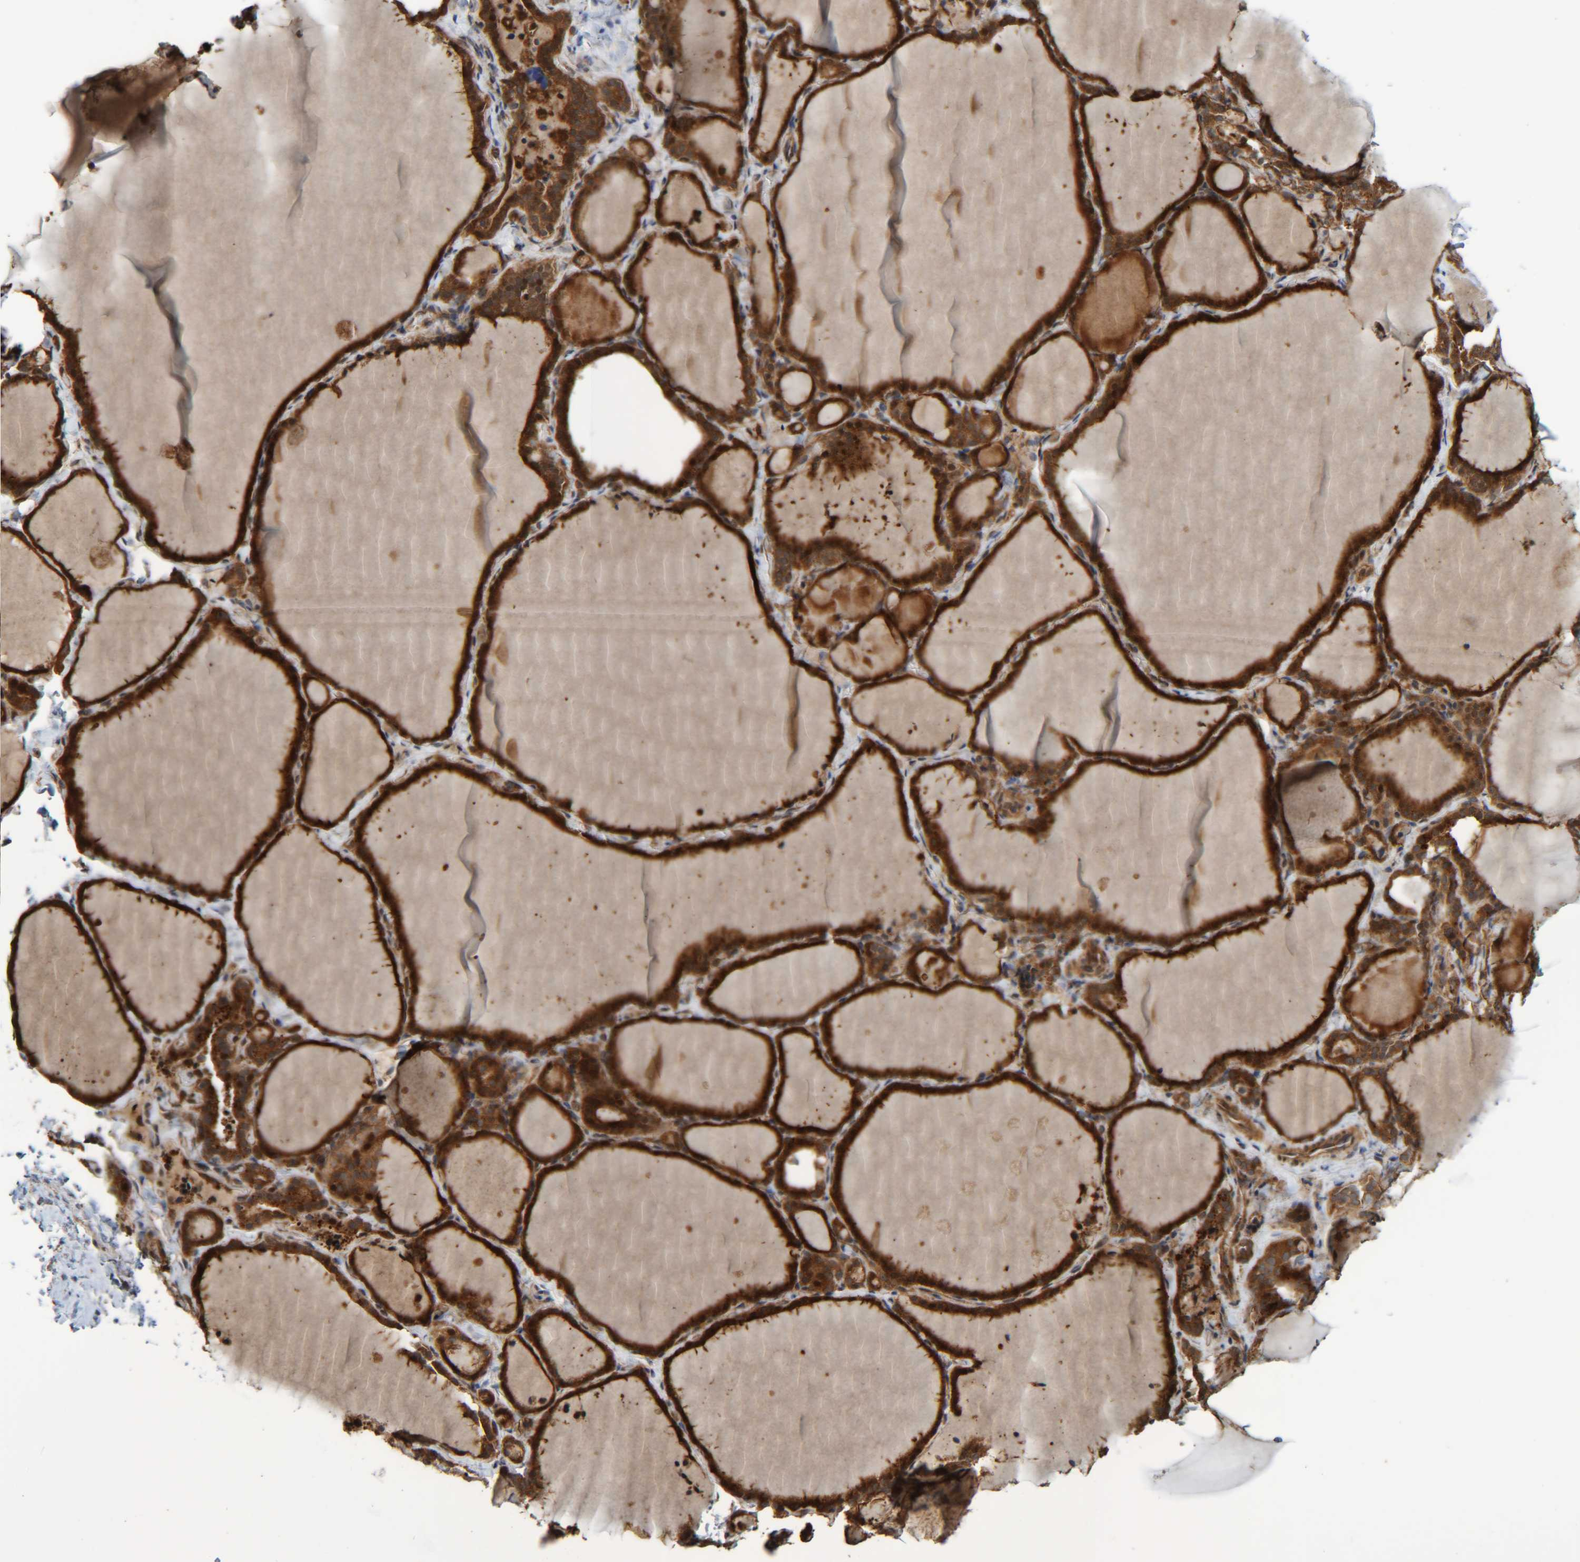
{"staining": {"intensity": "strong", "quantity": ">75%", "location": "cytoplasmic/membranous"}, "tissue": "thyroid gland", "cell_type": "Glandular cells", "image_type": "normal", "snomed": [{"axis": "morphology", "description": "Normal tissue, NOS"}, {"axis": "topography", "description": "Thyroid gland"}], "caption": "DAB immunohistochemical staining of unremarkable human thyroid gland exhibits strong cytoplasmic/membranous protein positivity in approximately >75% of glandular cells. The staining was performed using DAB, with brown indicating positive protein expression. Nuclei are stained blue with hematoxylin.", "gene": "CCDC57", "patient": {"sex": "female", "age": 22}}